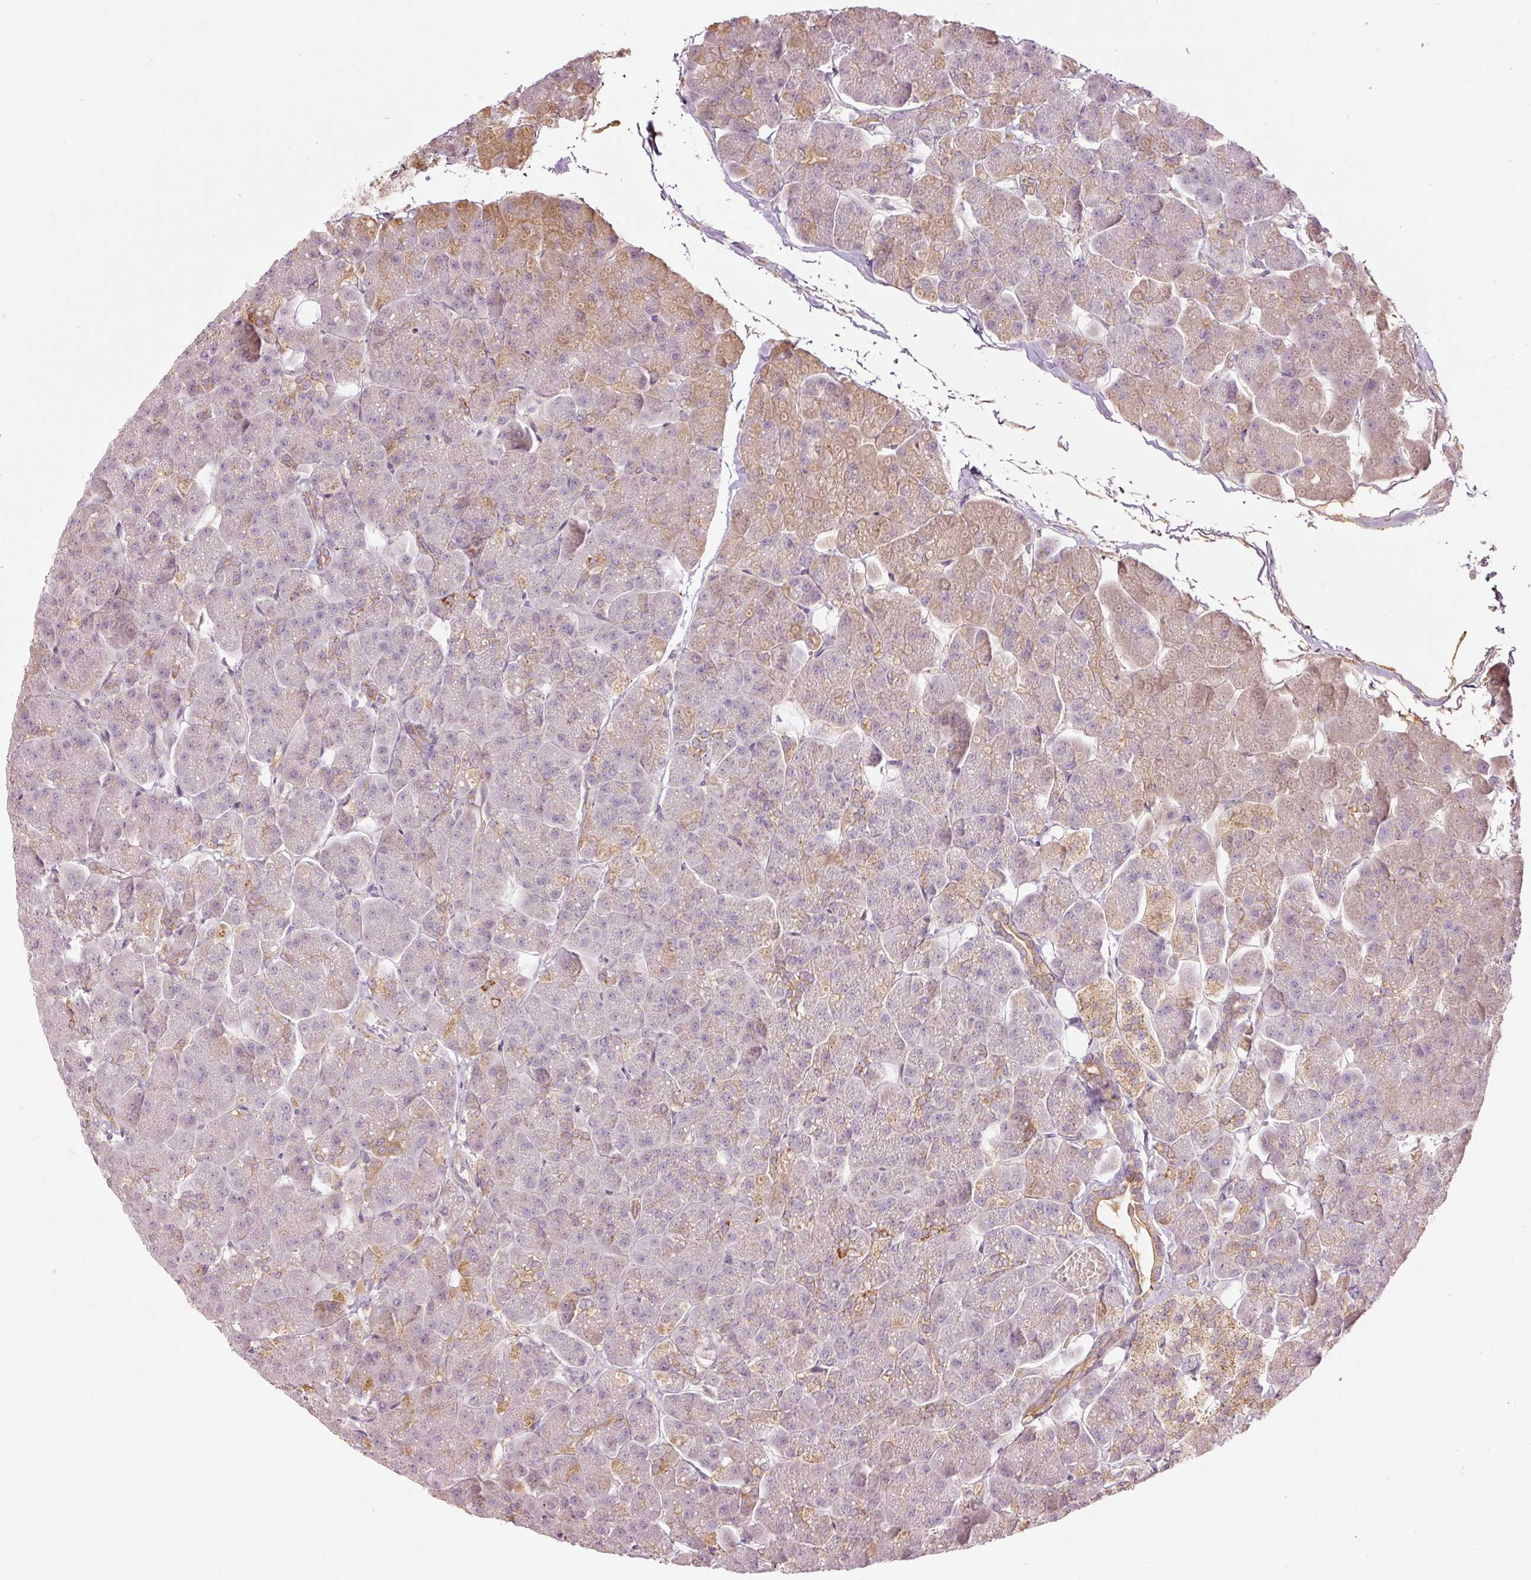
{"staining": {"intensity": "moderate", "quantity": "<25%", "location": "cytoplasmic/membranous"}, "tissue": "pancreas", "cell_type": "Exocrine glandular cells", "image_type": "normal", "snomed": [{"axis": "morphology", "description": "Normal tissue, NOS"}, {"axis": "topography", "description": "Pancreas"}, {"axis": "topography", "description": "Peripheral nerve tissue"}], "caption": "Protein expression by IHC shows moderate cytoplasmic/membranous staining in about <25% of exocrine glandular cells in normal pancreas.", "gene": "SERPING1", "patient": {"sex": "male", "age": 54}}